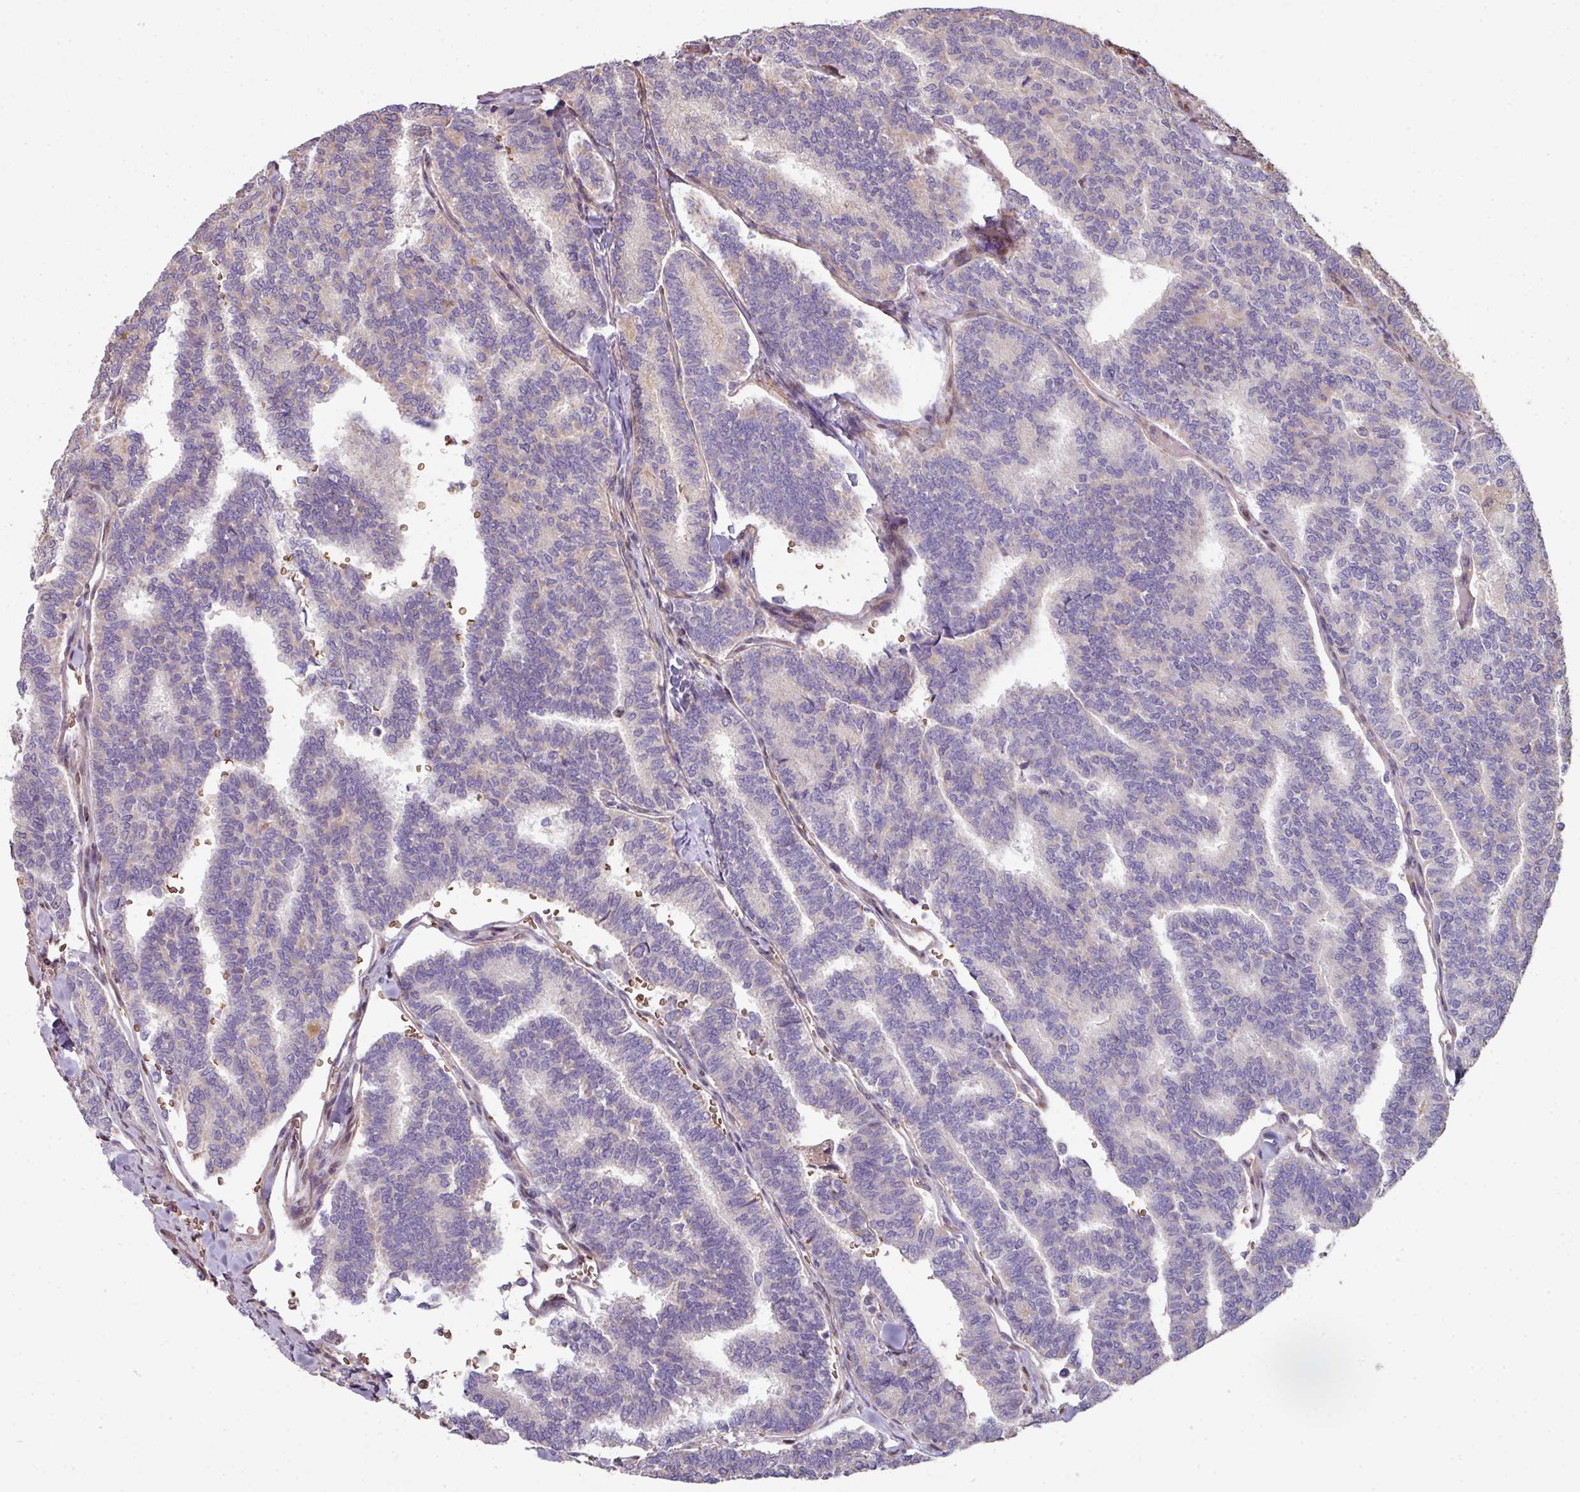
{"staining": {"intensity": "negative", "quantity": "none", "location": "none"}, "tissue": "thyroid cancer", "cell_type": "Tumor cells", "image_type": "cancer", "snomed": [{"axis": "morphology", "description": "Papillary adenocarcinoma, NOS"}, {"axis": "topography", "description": "Thyroid gland"}], "caption": "IHC of thyroid papillary adenocarcinoma exhibits no staining in tumor cells.", "gene": "ANO9", "patient": {"sex": "female", "age": 35}}